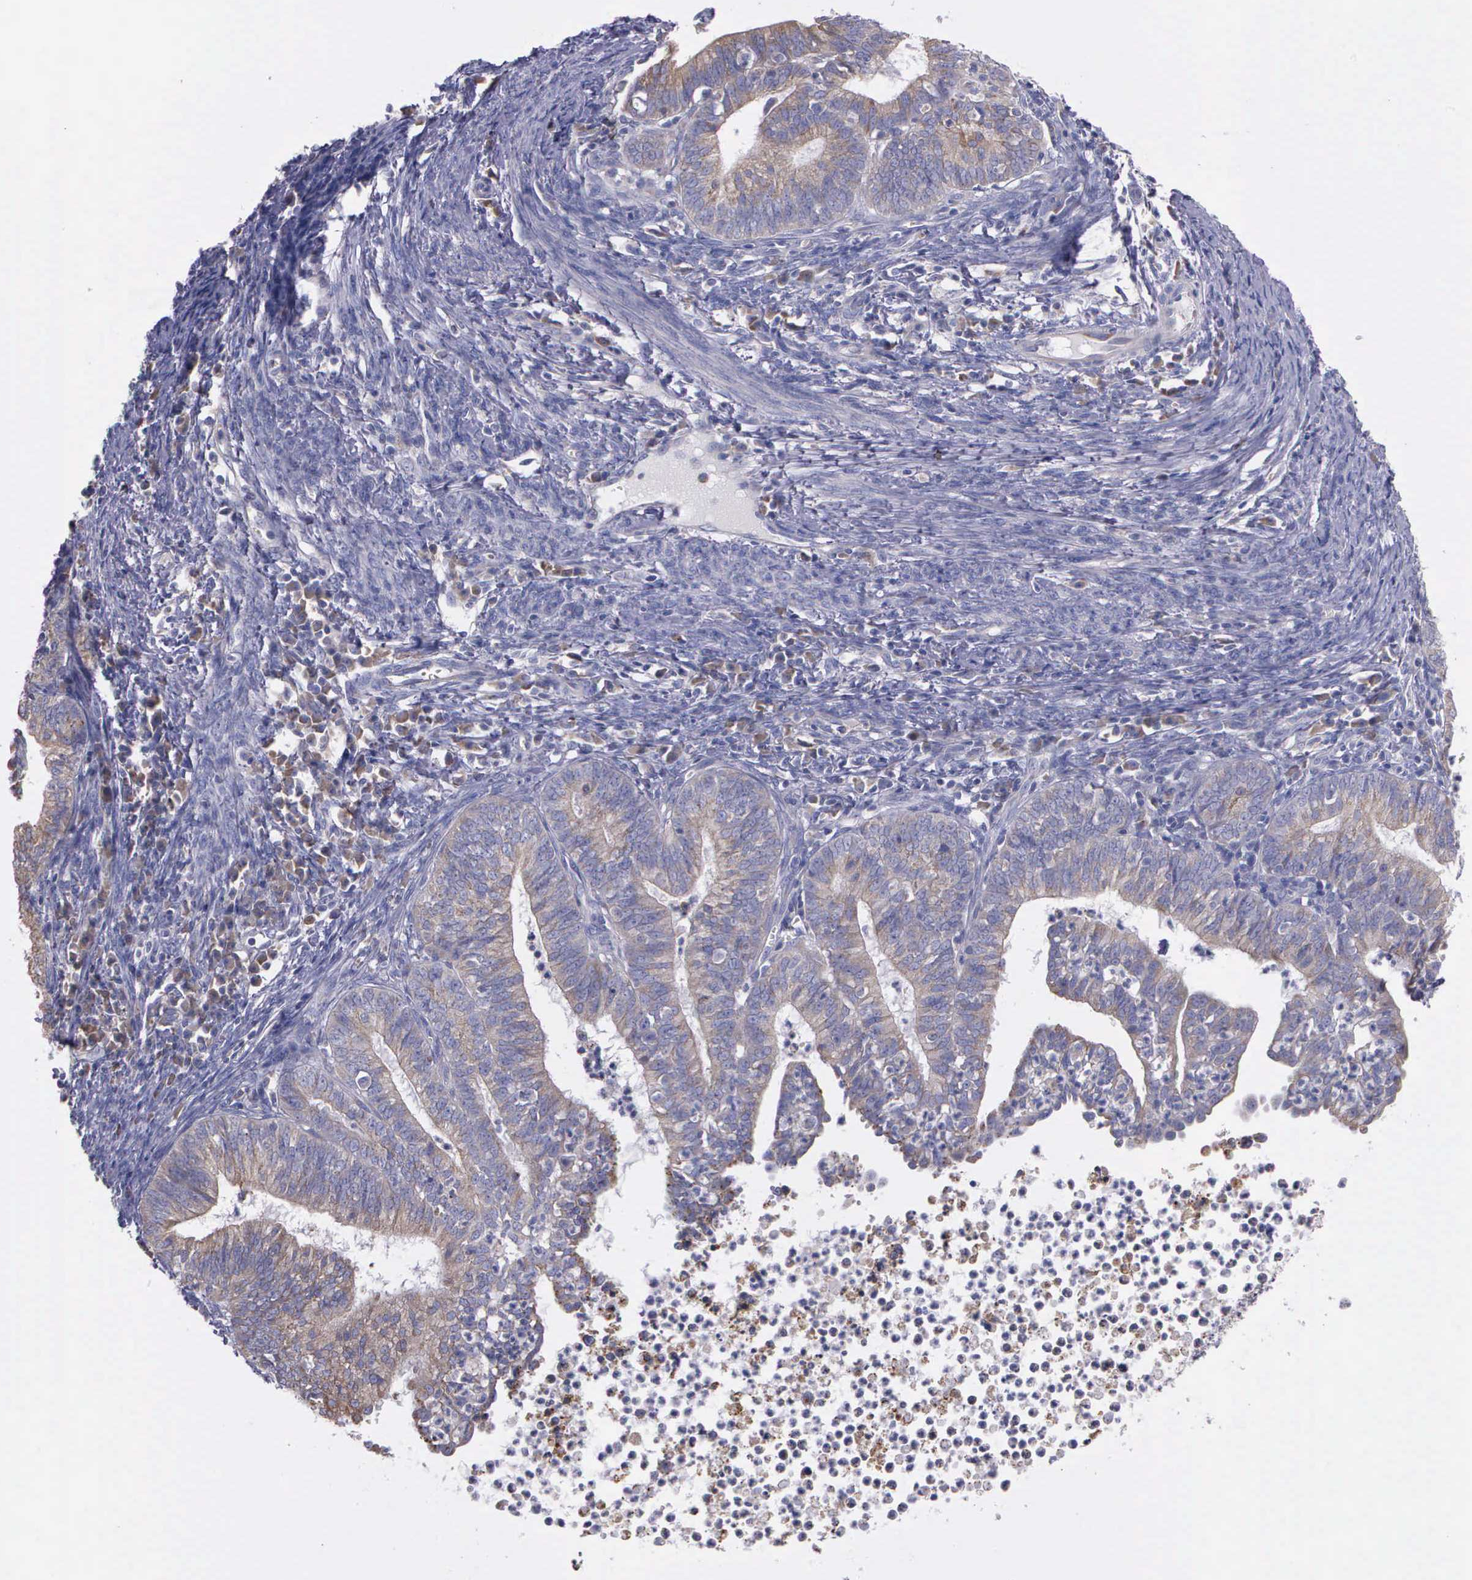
{"staining": {"intensity": "weak", "quantity": ">75%", "location": "cytoplasmic/membranous"}, "tissue": "endometrial cancer", "cell_type": "Tumor cells", "image_type": "cancer", "snomed": [{"axis": "morphology", "description": "Adenocarcinoma, NOS"}, {"axis": "topography", "description": "Endometrium"}], "caption": "A brown stain labels weak cytoplasmic/membranous staining of a protein in endometrial adenocarcinoma tumor cells.", "gene": "MIA2", "patient": {"sex": "female", "age": 66}}